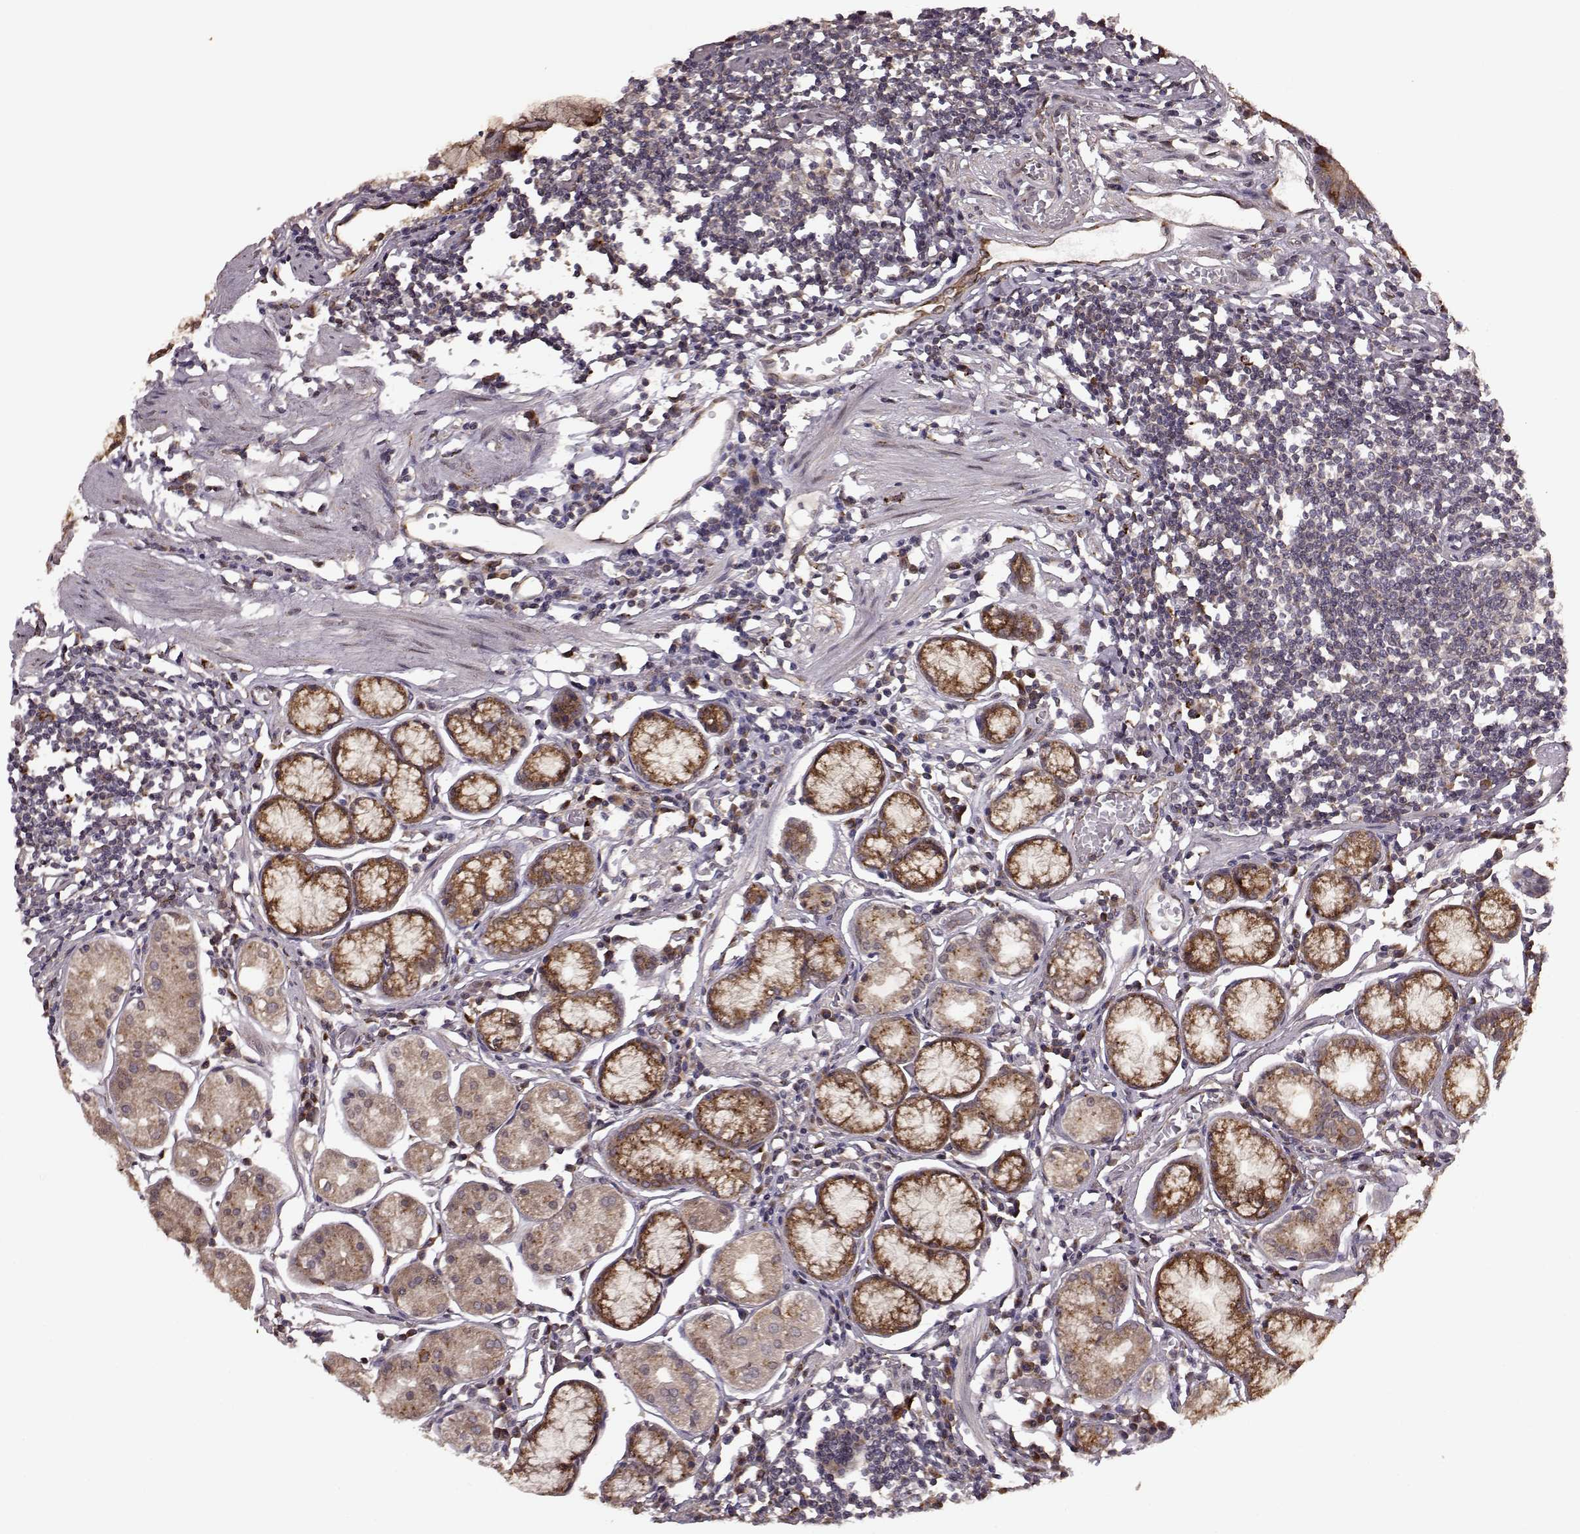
{"staining": {"intensity": "moderate", "quantity": ">75%", "location": "cytoplasmic/membranous"}, "tissue": "stomach", "cell_type": "Glandular cells", "image_type": "normal", "snomed": [{"axis": "morphology", "description": "Normal tissue, NOS"}, {"axis": "topography", "description": "Stomach"}], "caption": "Normal stomach displays moderate cytoplasmic/membranous positivity in approximately >75% of glandular cells Using DAB (brown) and hematoxylin (blue) stains, captured at high magnification using brightfield microscopy..", "gene": "YIPF5", "patient": {"sex": "male", "age": 55}}